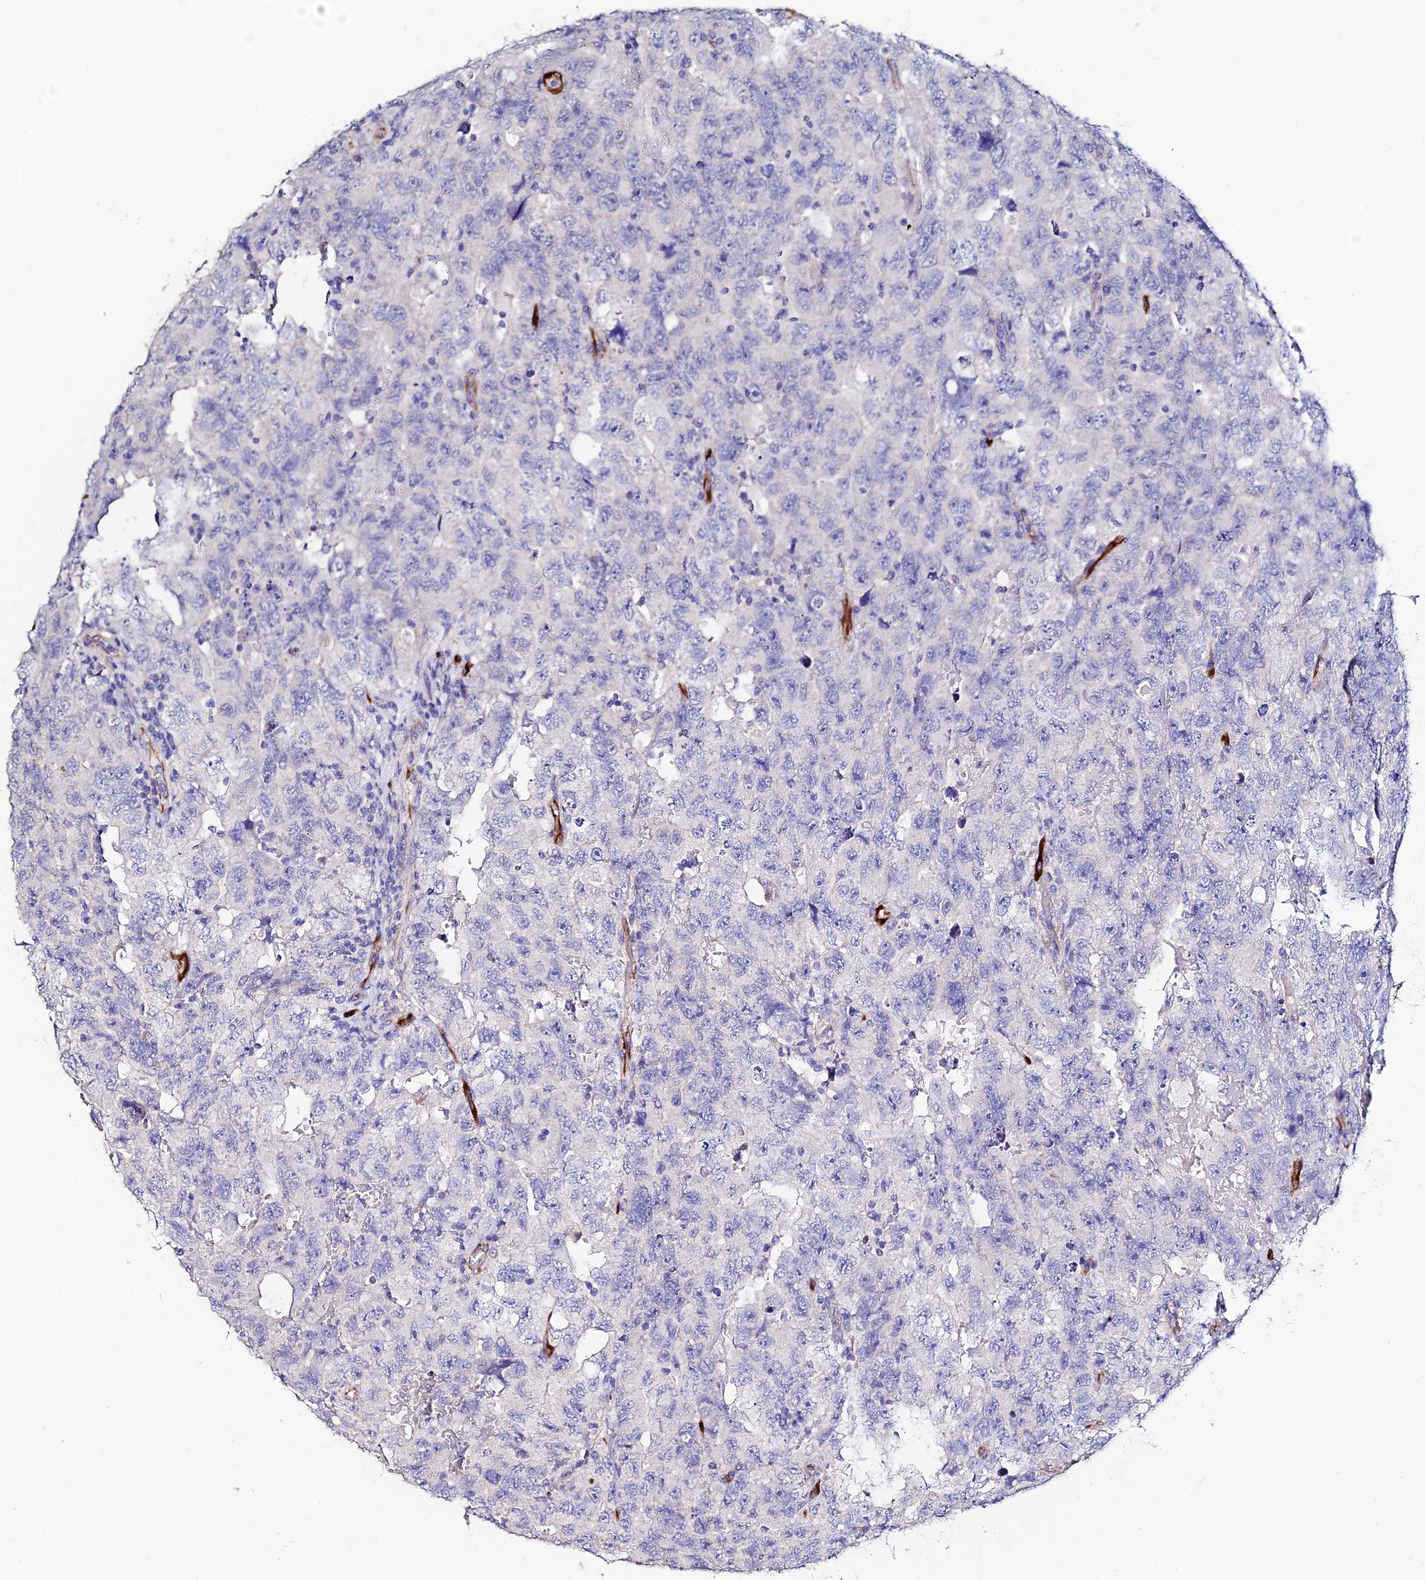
{"staining": {"intensity": "negative", "quantity": "none", "location": "none"}, "tissue": "testis cancer", "cell_type": "Tumor cells", "image_type": "cancer", "snomed": [{"axis": "morphology", "description": "Carcinoma, Embryonal, NOS"}, {"axis": "topography", "description": "Testis"}], "caption": "A histopathology image of human testis cancer (embryonal carcinoma) is negative for staining in tumor cells.", "gene": "ESM1", "patient": {"sex": "male", "age": 45}}